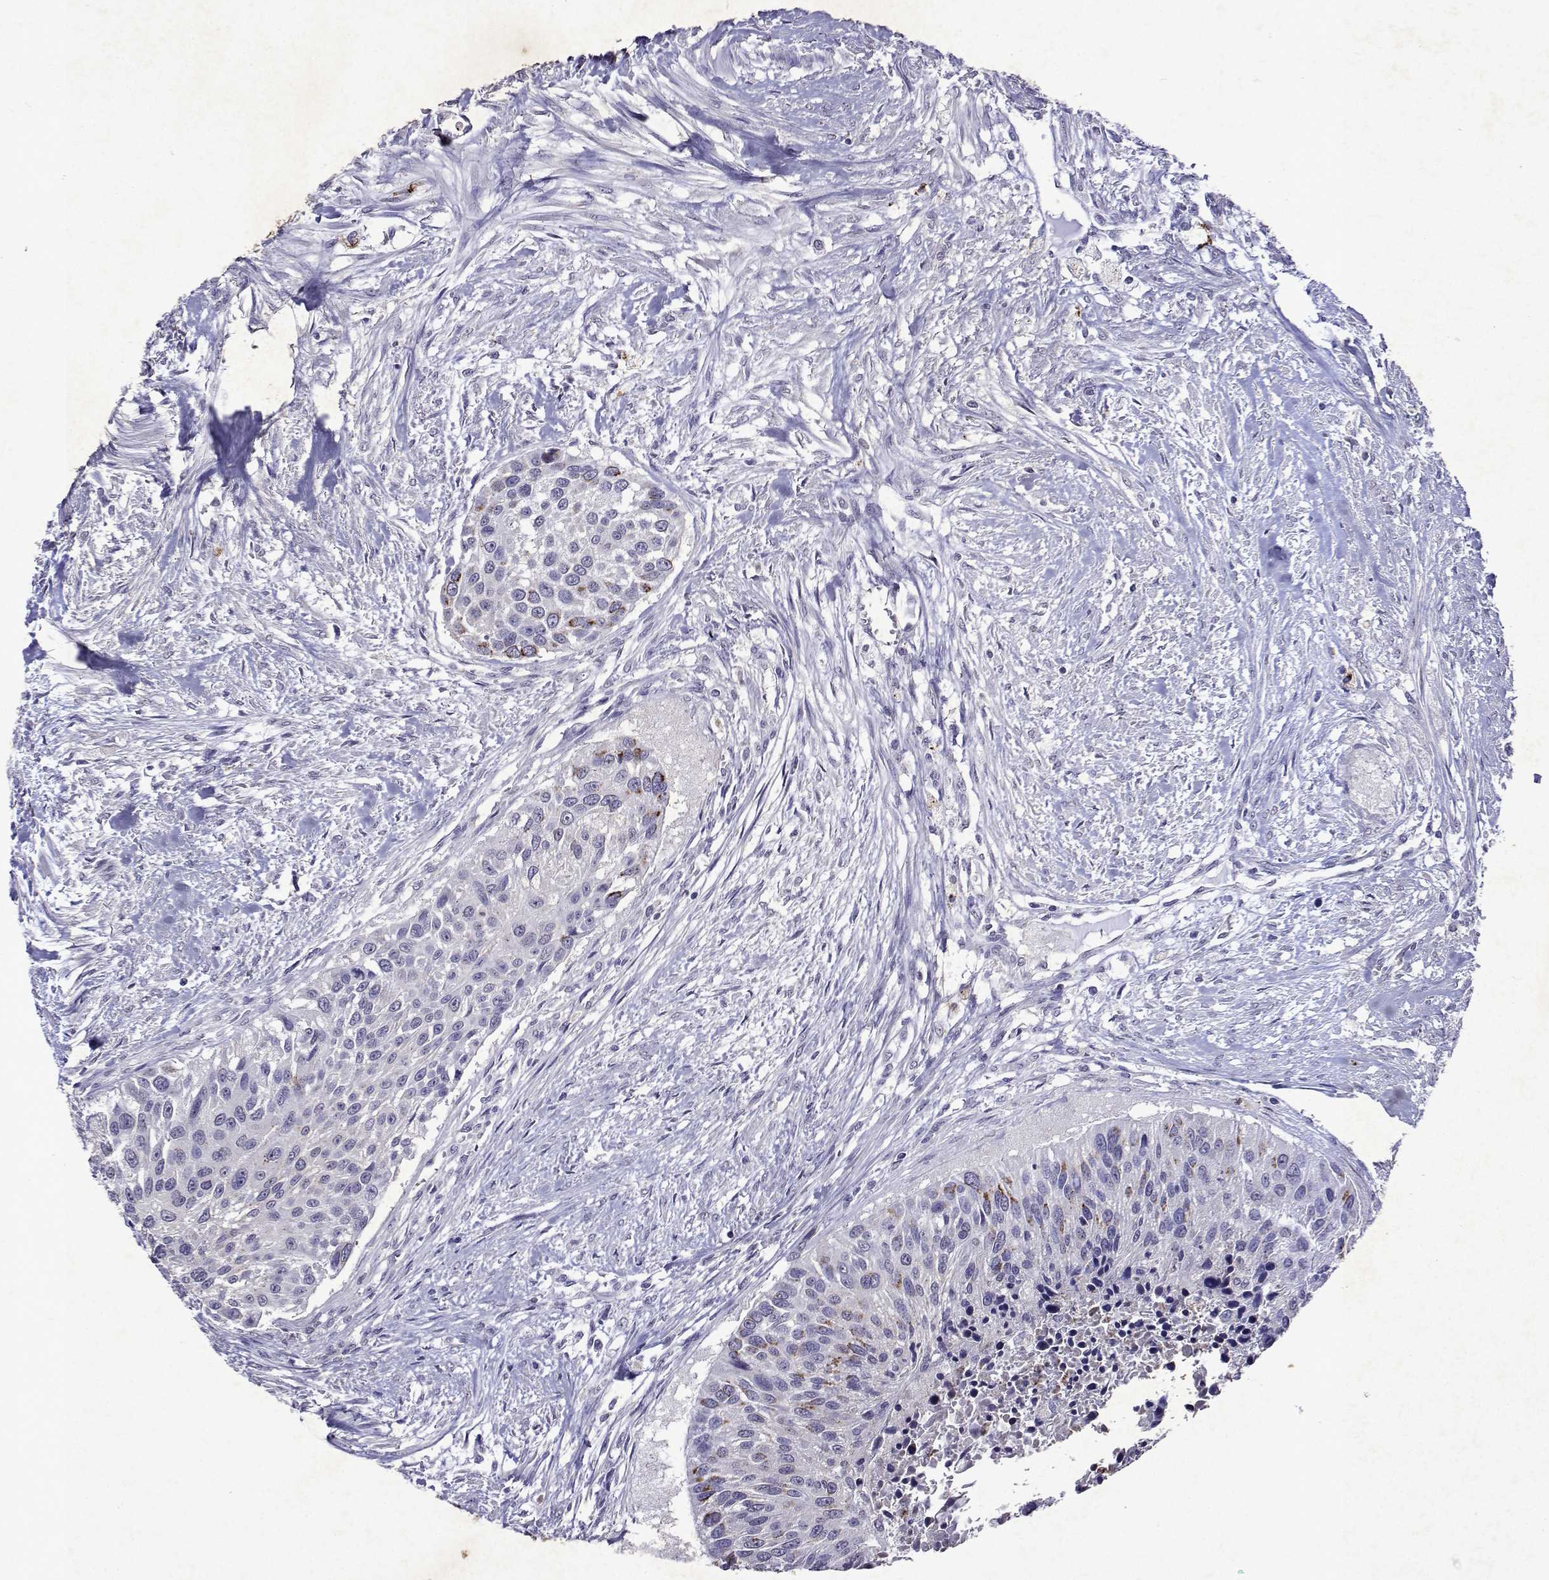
{"staining": {"intensity": "moderate", "quantity": "<25%", "location": "cytoplasmic/membranous"}, "tissue": "urothelial cancer", "cell_type": "Tumor cells", "image_type": "cancer", "snomed": [{"axis": "morphology", "description": "Urothelial carcinoma, NOS"}, {"axis": "topography", "description": "Urinary bladder"}], "caption": "Human urothelial cancer stained for a protein (brown) displays moderate cytoplasmic/membranous positive expression in approximately <25% of tumor cells.", "gene": "DUSP28", "patient": {"sex": "male", "age": 55}}